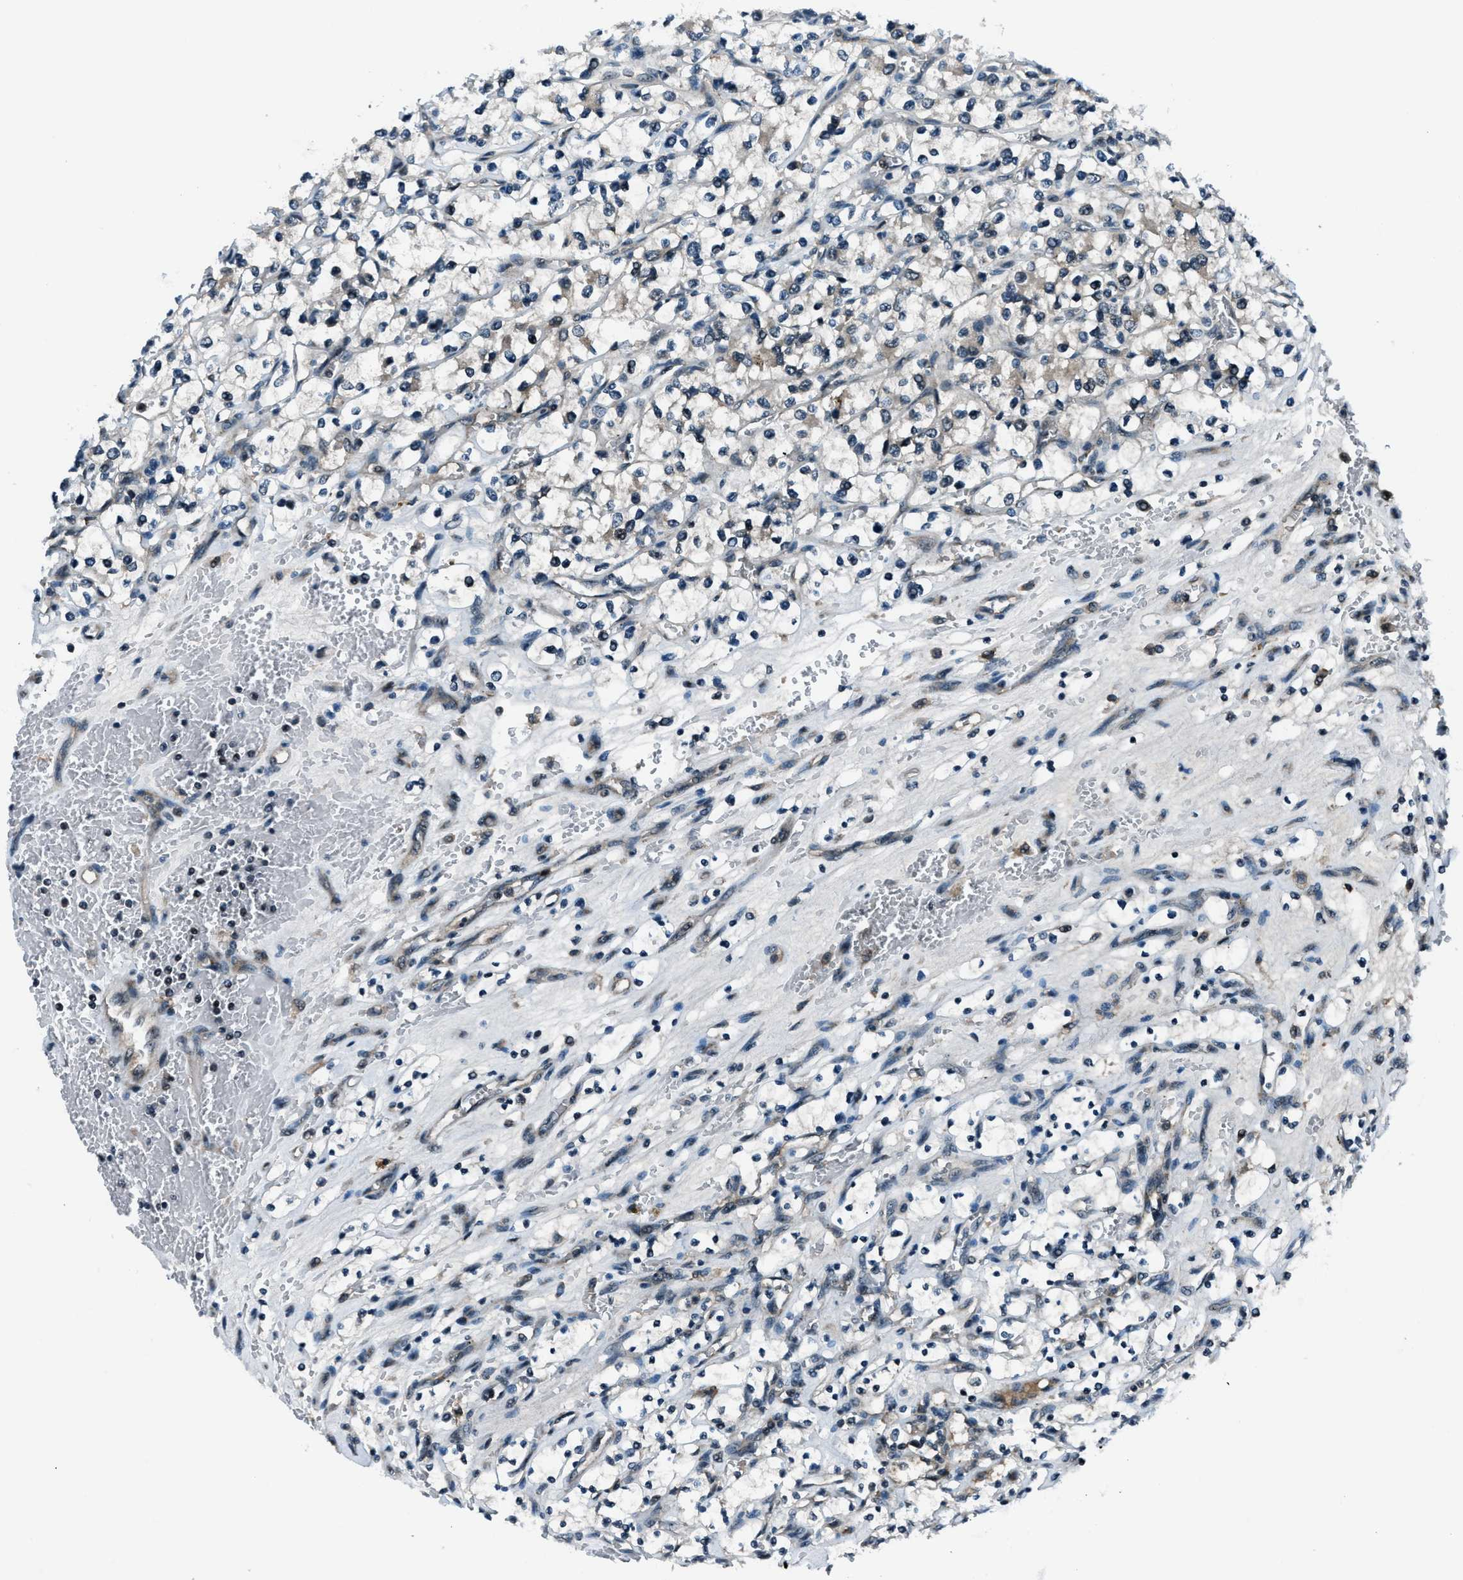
{"staining": {"intensity": "negative", "quantity": "none", "location": "none"}, "tissue": "renal cancer", "cell_type": "Tumor cells", "image_type": "cancer", "snomed": [{"axis": "morphology", "description": "Adenocarcinoma, NOS"}, {"axis": "topography", "description": "Kidney"}], "caption": "A high-resolution histopathology image shows immunohistochemistry staining of renal cancer (adenocarcinoma), which displays no significant staining in tumor cells. Nuclei are stained in blue.", "gene": "ACTL9", "patient": {"sex": "female", "age": 69}}